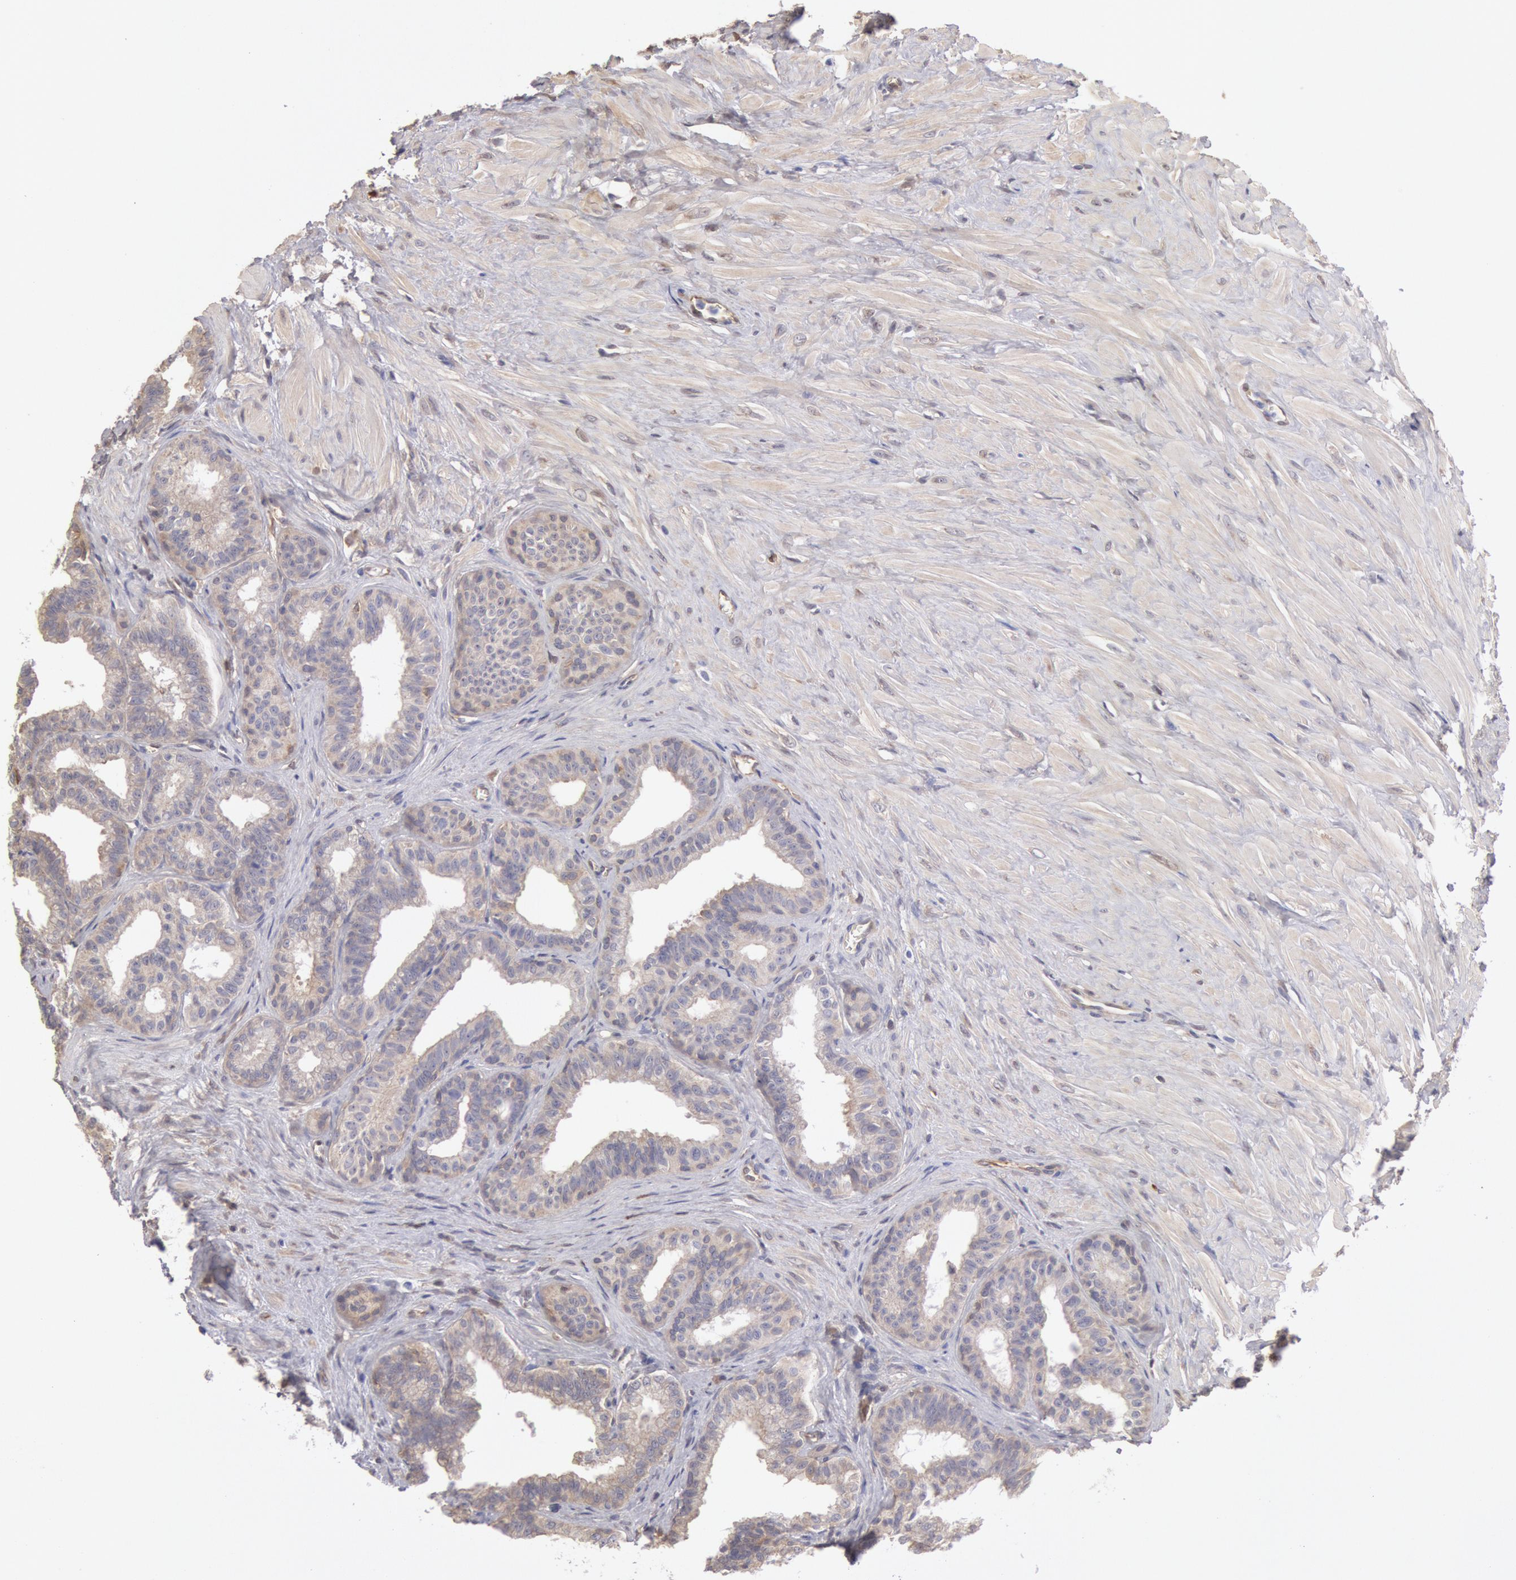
{"staining": {"intensity": "weak", "quantity": "25%-75%", "location": "cytoplasmic/membranous"}, "tissue": "seminal vesicle", "cell_type": "Glandular cells", "image_type": "normal", "snomed": [{"axis": "morphology", "description": "Normal tissue, NOS"}, {"axis": "topography", "description": "Seminal veicle"}], "caption": "IHC histopathology image of unremarkable seminal vesicle: human seminal vesicle stained using immunohistochemistry (IHC) demonstrates low levels of weak protein expression localized specifically in the cytoplasmic/membranous of glandular cells, appearing as a cytoplasmic/membranous brown color.", "gene": "CCDC50", "patient": {"sex": "male", "age": 26}}